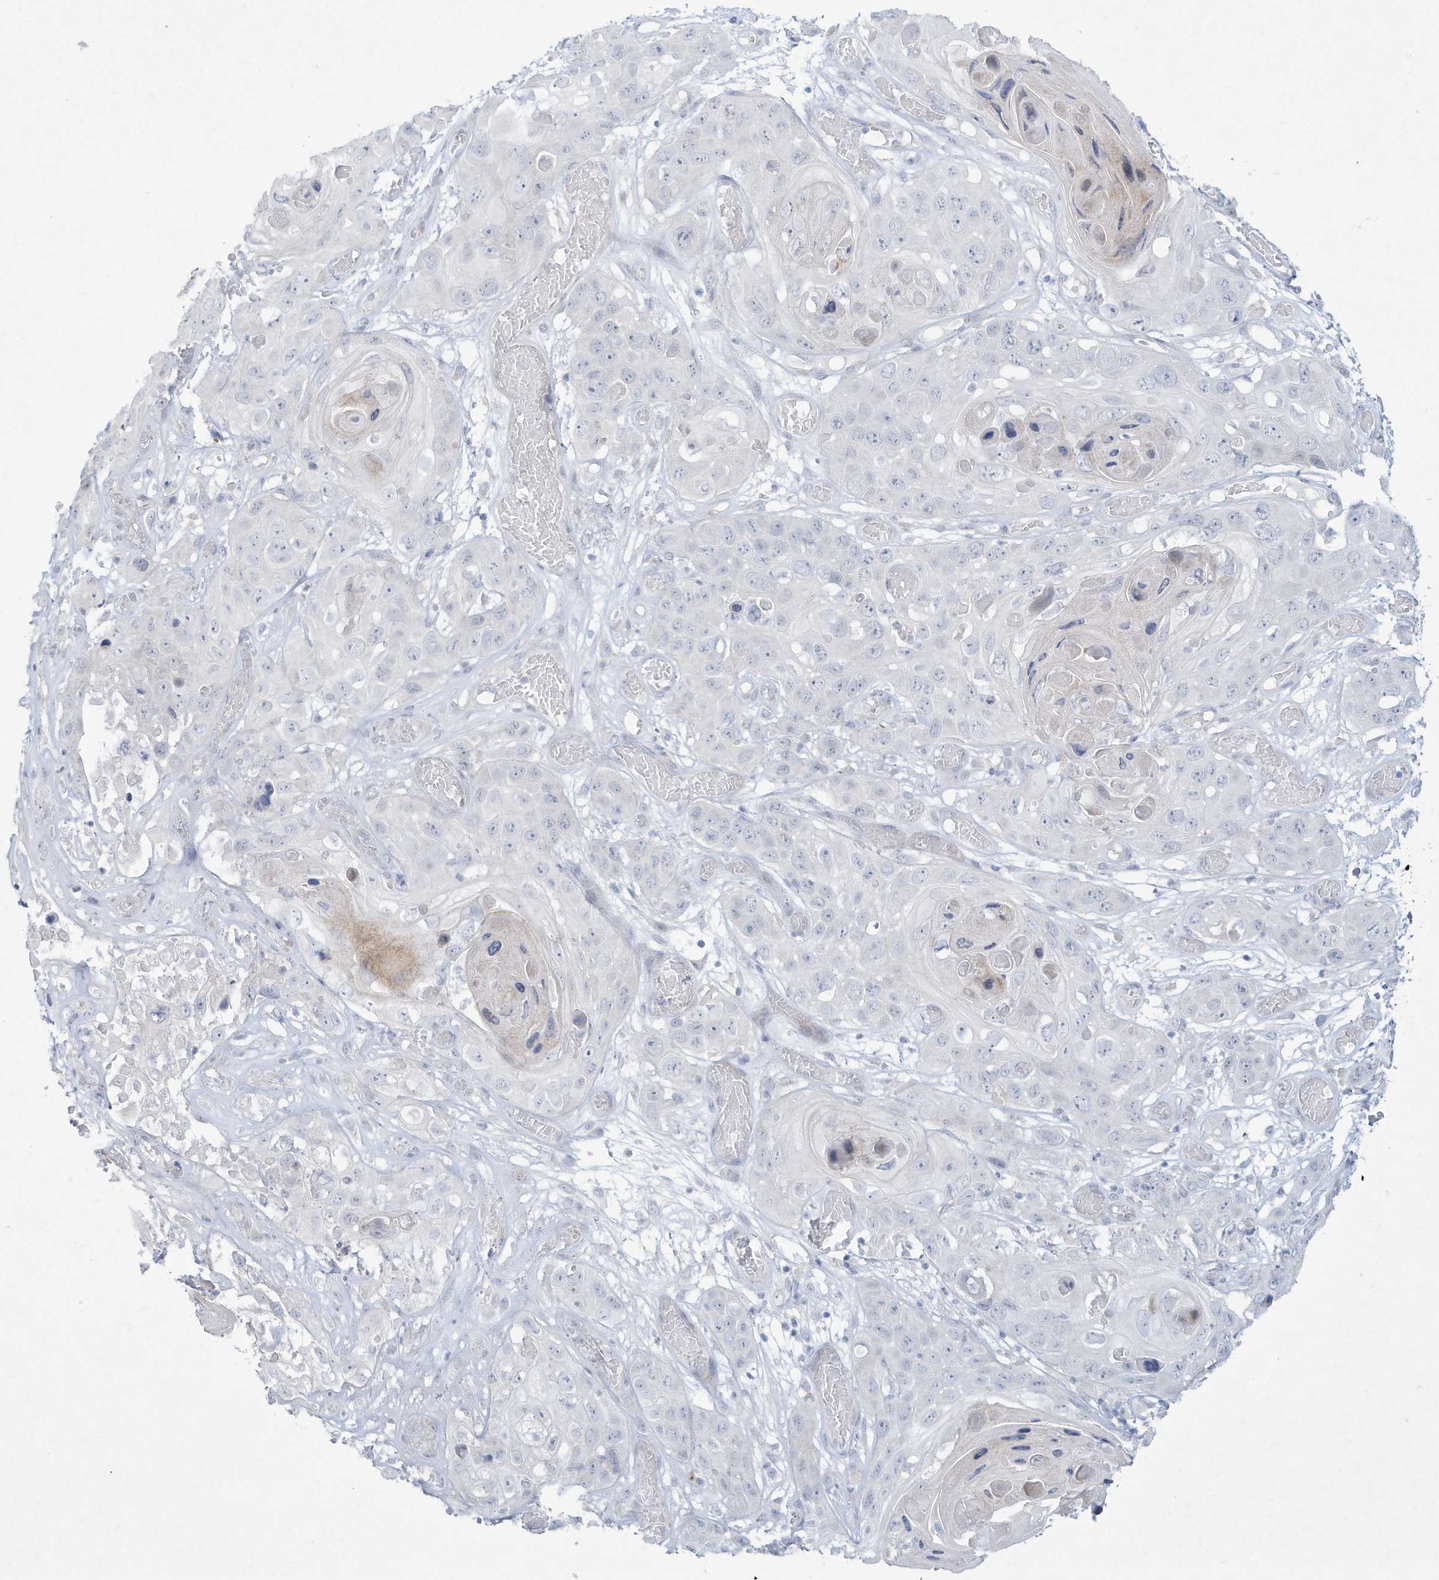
{"staining": {"intensity": "negative", "quantity": "none", "location": "none"}, "tissue": "skin cancer", "cell_type": "Tumor cells", "image_type": "cancer", "snomed": [{"axis": "morphology", "description": "Squamous cell carcinoma, NOS"}, {"axis": "topography", "description": "Skin"}], "caption": "IHC image of human skin squamous cell carcinoma stained for a protein (brown), which exhibits no positivity in tumor cells.", "gene": "PAX6", "patient": {"sex": "male", "age": 55}}